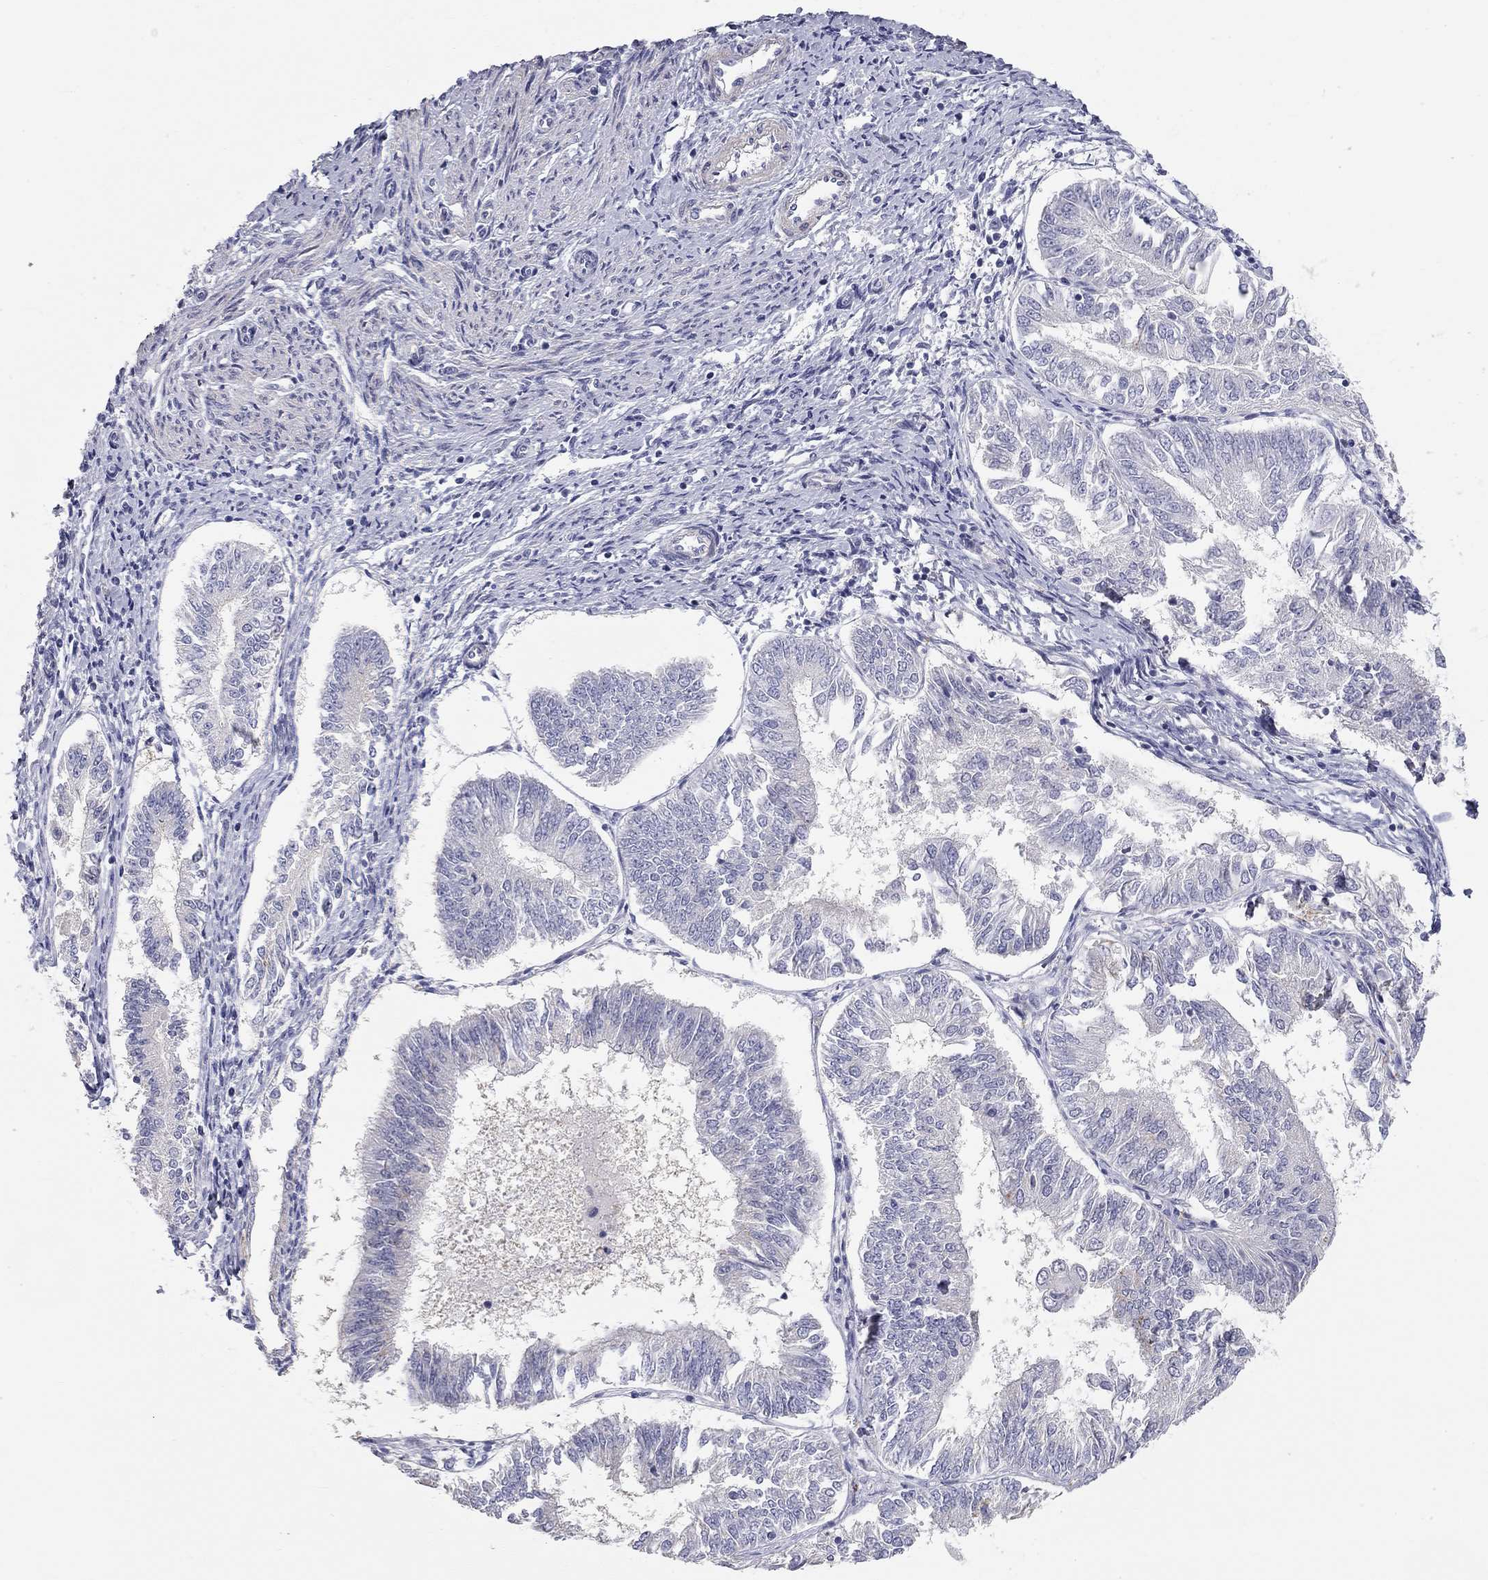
{"staining": {"intensity": "negative", "quantity": "none", "location": "none"}, "tissue": "endometrial cancer", "cell_type": "Tumor cells", "image_type": "cancer", "snomed": [{"axis": "morphology", "description": "Adenocarcinoma, NOS"}, {"axis": "topography", "description": "Endometrium"}], "caption": "An image of endometrial cancer stained for a protein demonstrates no brown staining in tumor cells.", "gene": "PAPSS2", "patient": {"sex": "female", "age": 58}}